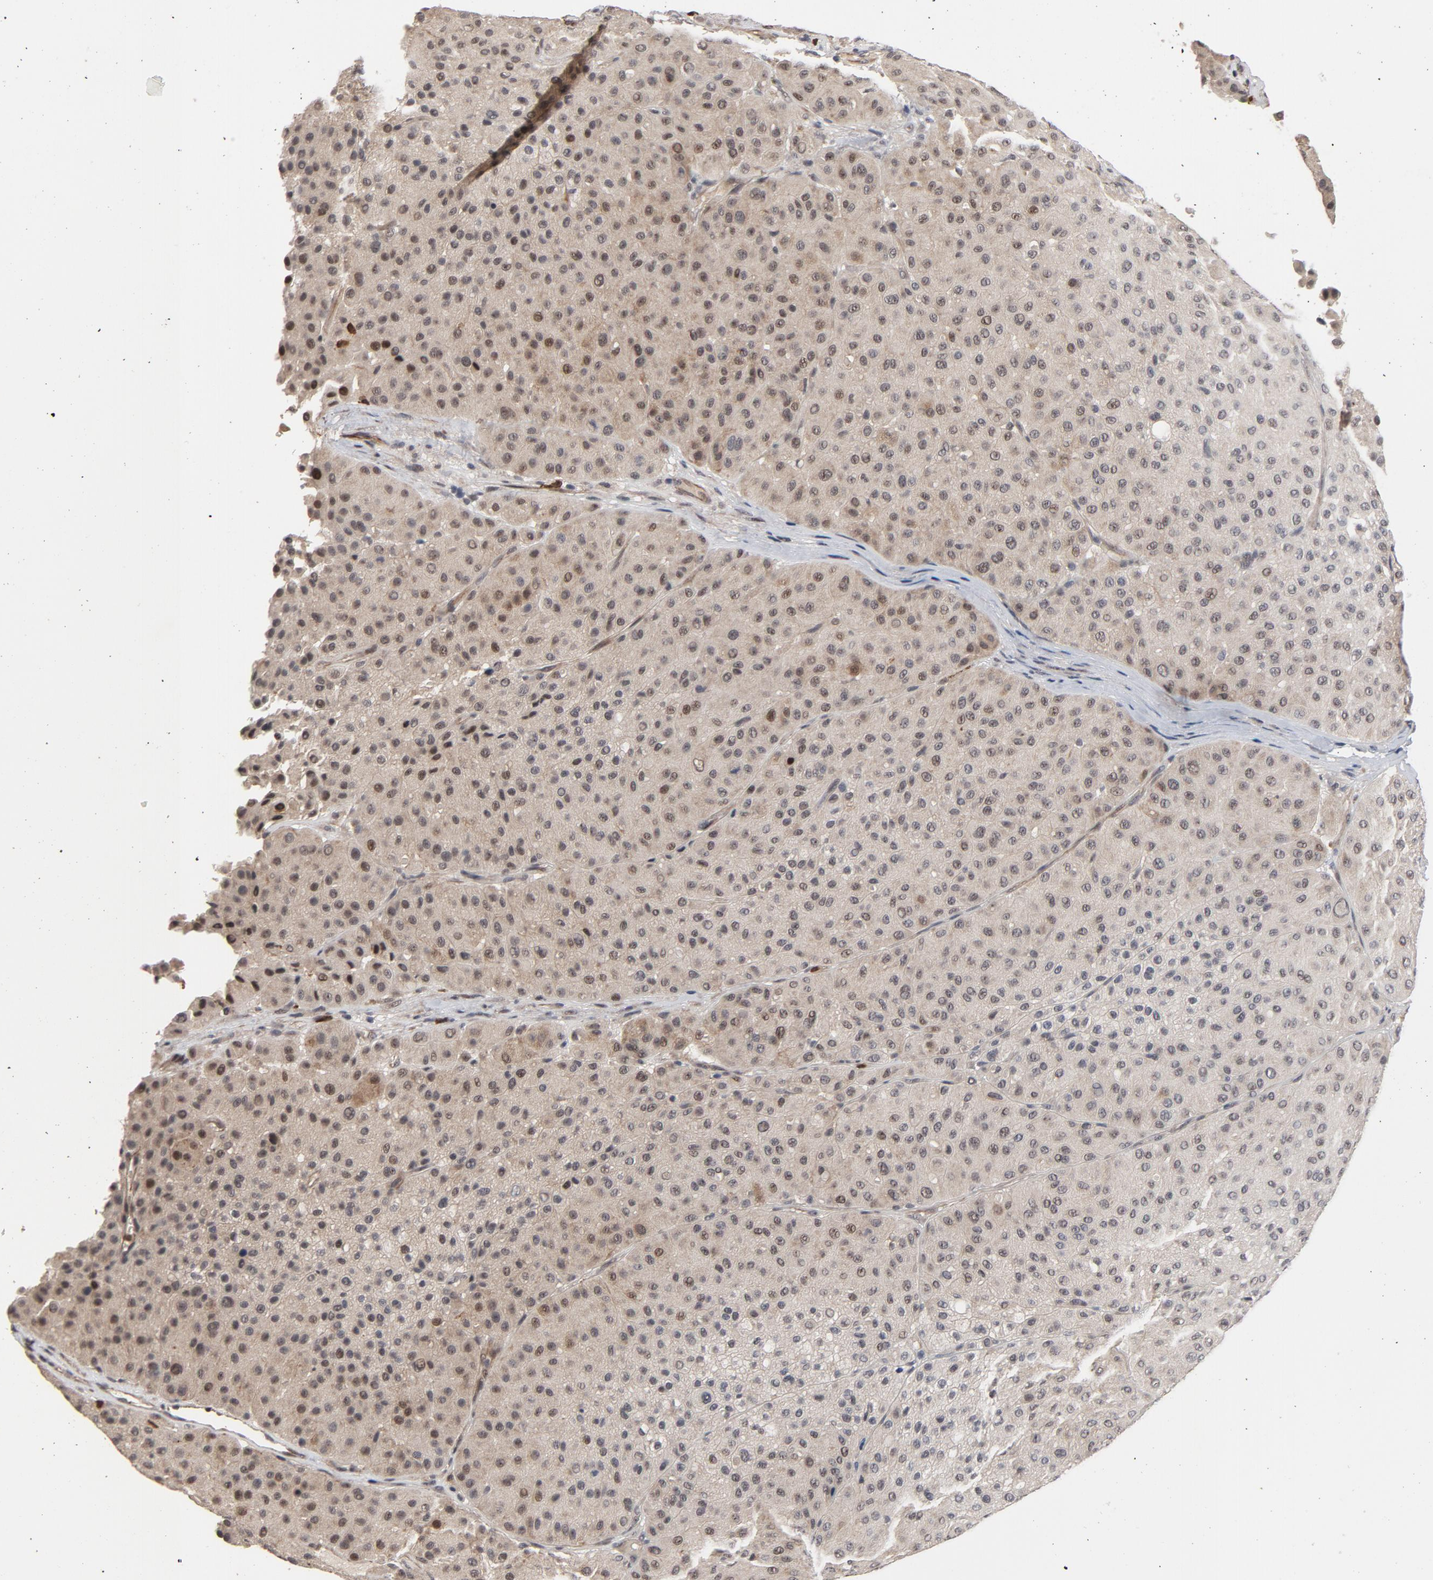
{"staining": {"intensity": "weak", "quantity": "<25%", "location": "nuclear"}, "tissue": "melanoma", "cell_type": "Tumor cells", "image_type": "cancer", "snomed": [{"axis": "morphology", "description": "Normal tissue, NOS"}, {"axis": "morphology", "description": "Malignant melanoma, Metastatic site"}, {"axis": "topography", "description": "Skin"}], "caption": "Protein analysis of malignant melanoma (metastatic site) demonstrates no significant staining in tumor cells. (Brightfield microscopy of DAB IHC at high magnification).", "gene": "RTL5", "patient": {"sex": "male", "age": 41}}